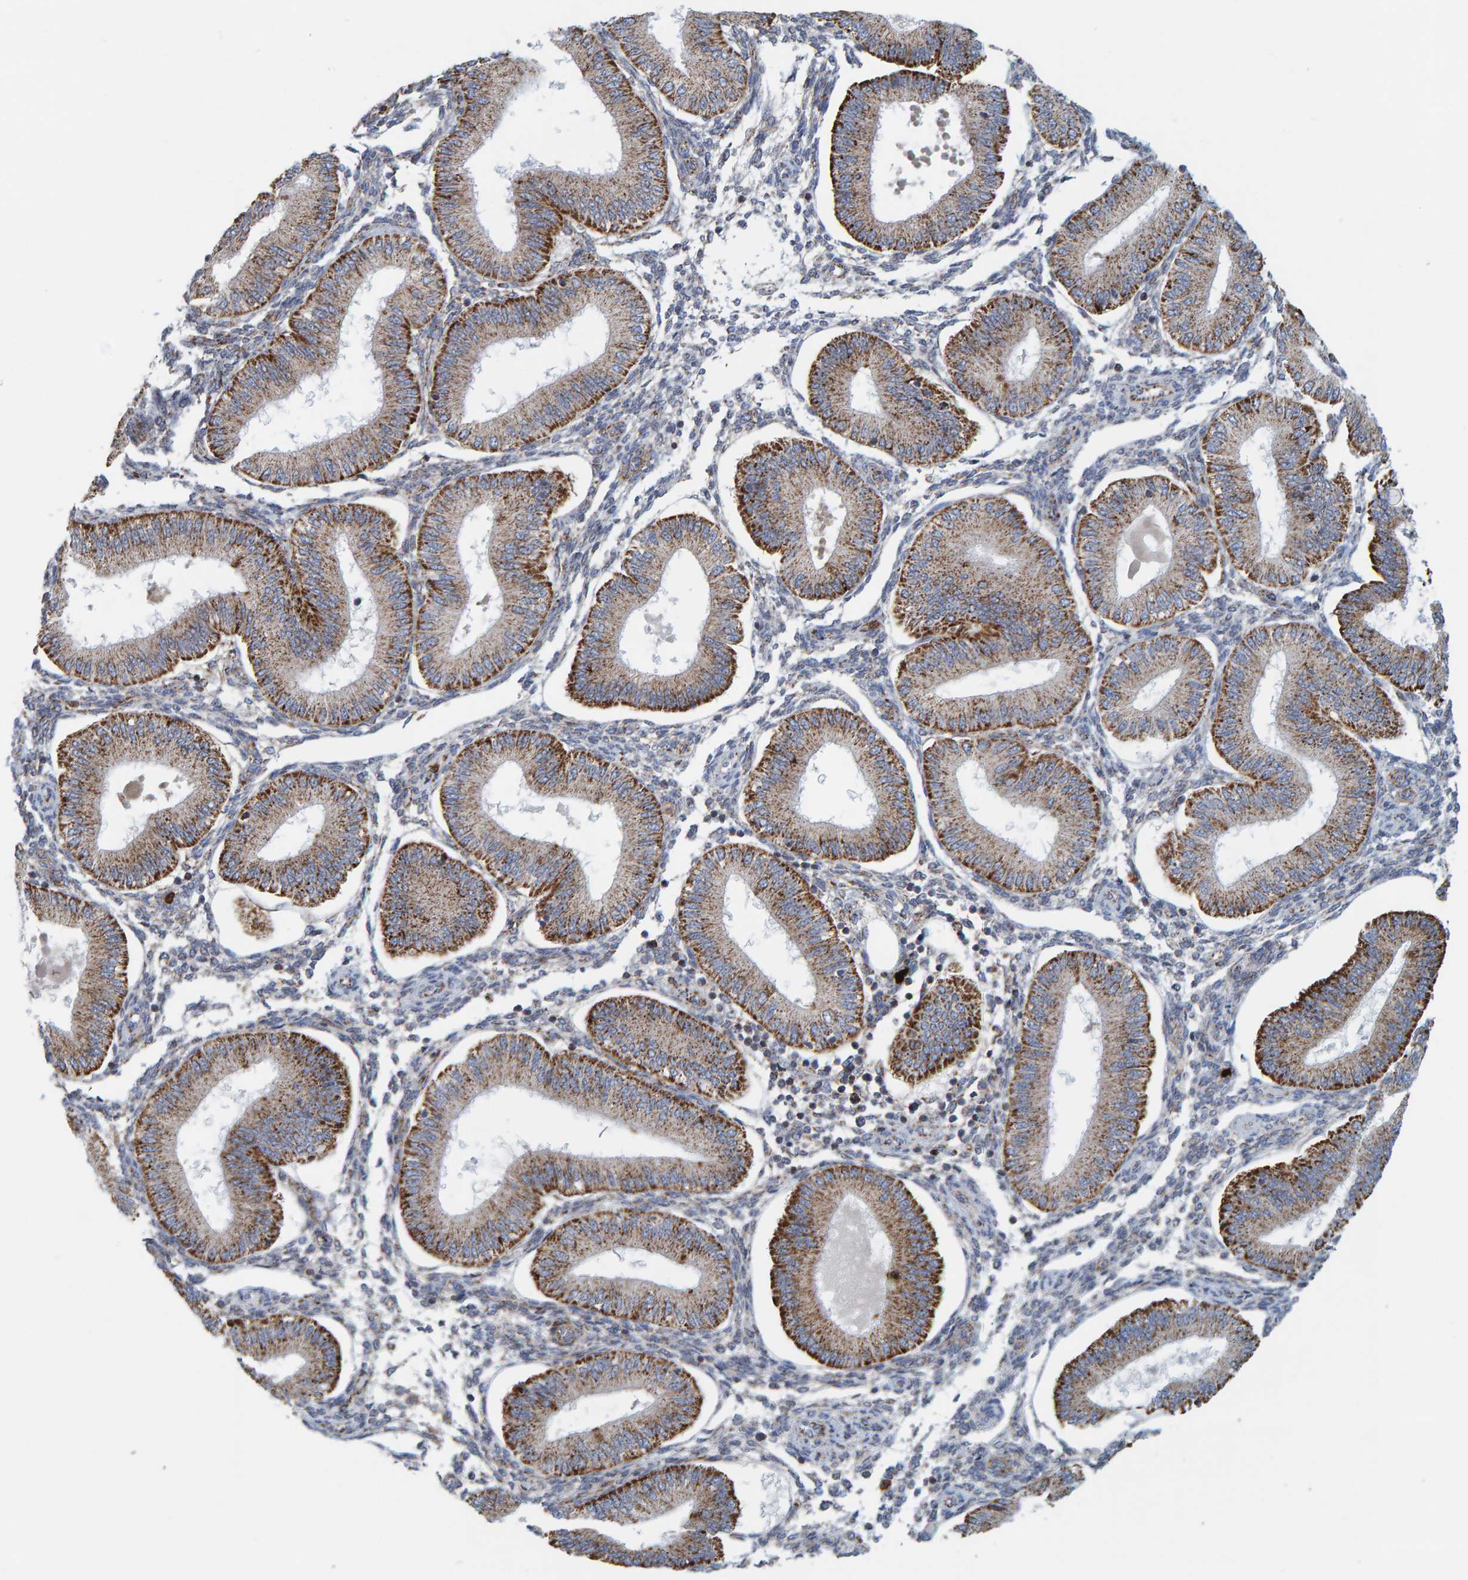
{"staining": {"intensity": "weak", "quantity": "<25%", "location": "cytoplasmic/membranous"}, "tissue": "endometrium", "cell_type": "Cells in endometrial stroma", "image_type": "normal", "snomed": [{"axis": "morphology", "description": "Normal tissue, NOS"}, {"axis": "topography", "description": "Endometrium"}], "caption": "Micrograph shows no protein positivity in cells in endometrial stroma of unremarkable endometrium.", "gene": "B9D1", "patient": {"sex": "female", "age": 39}}